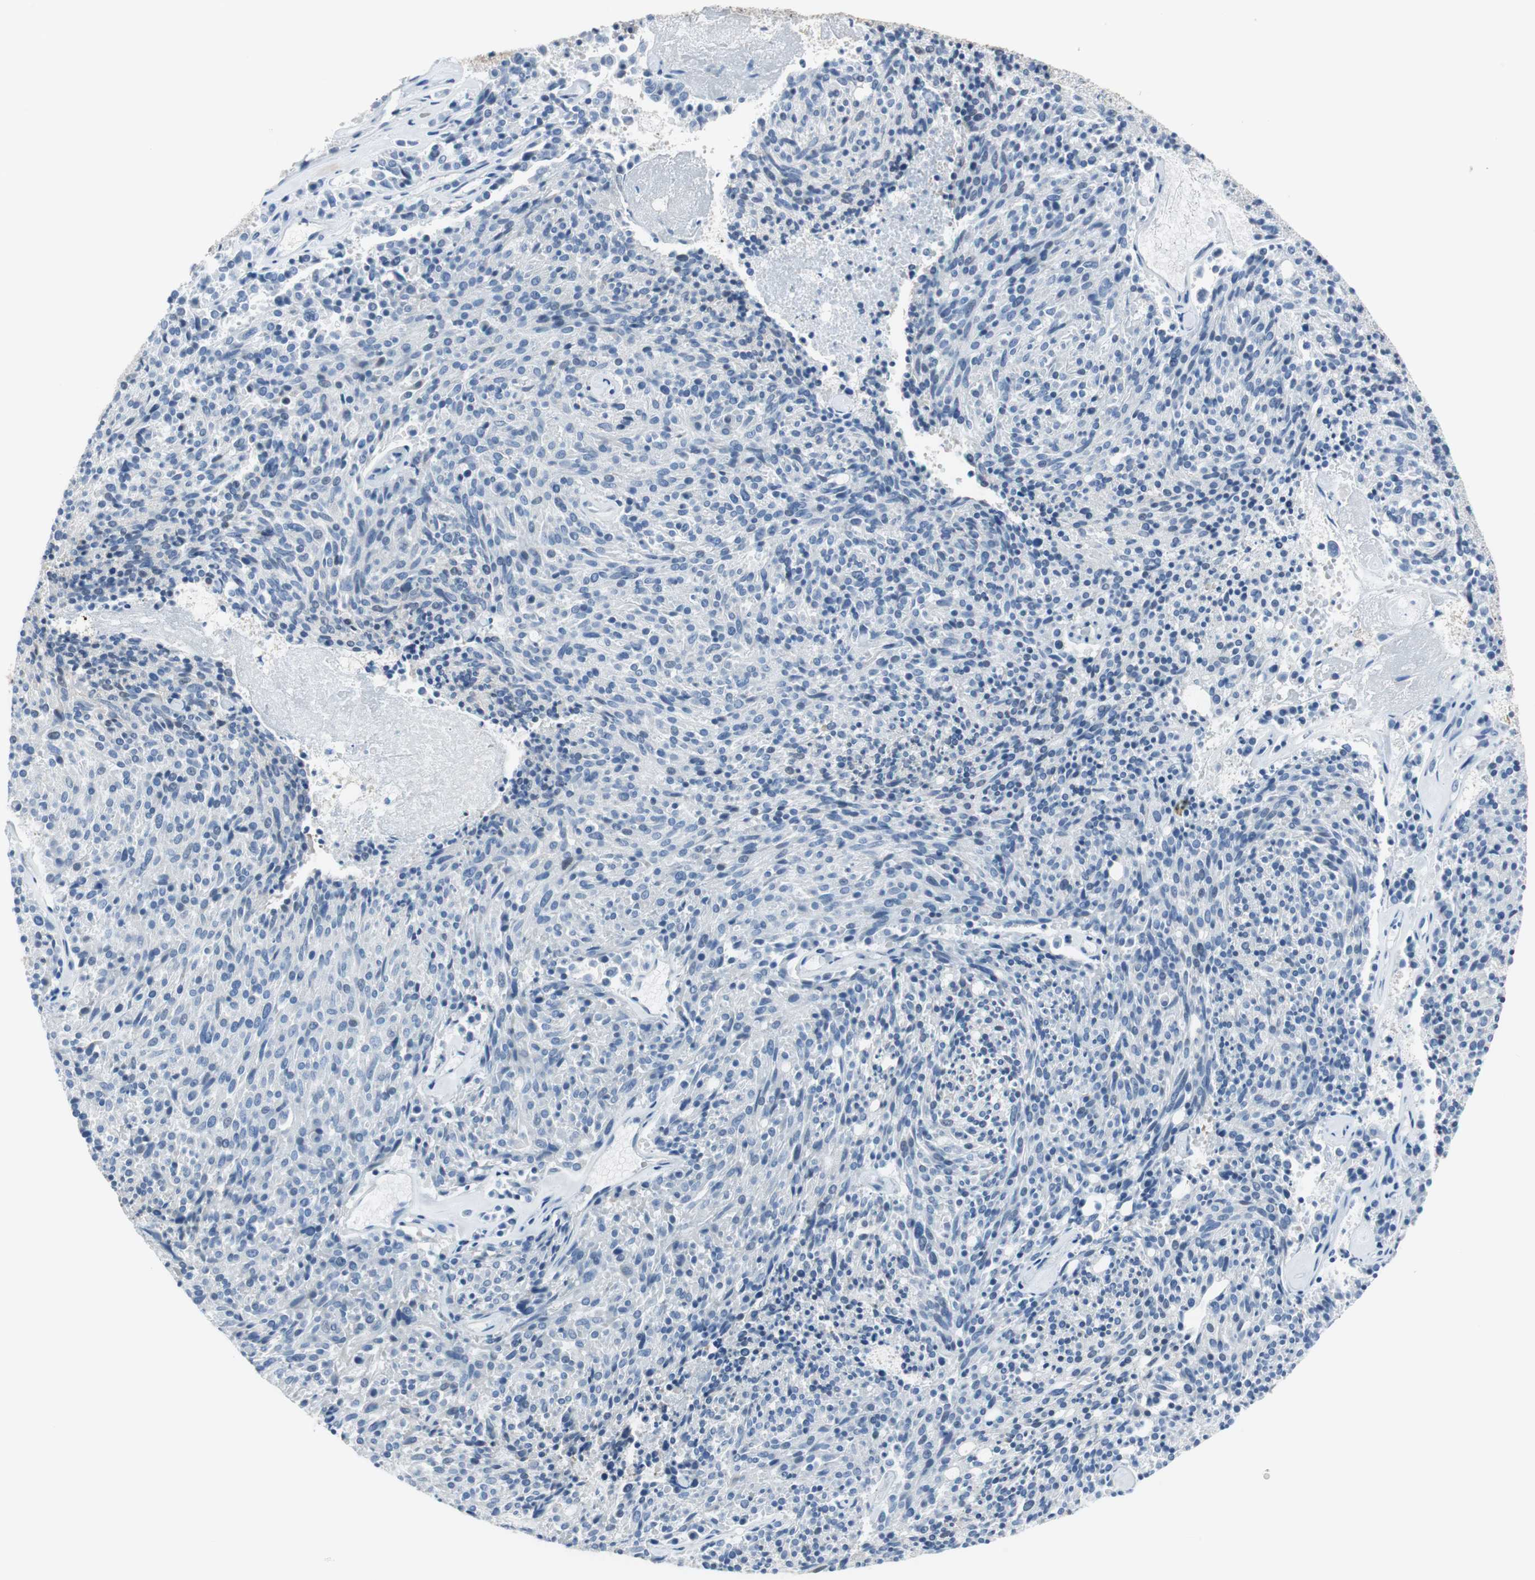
{"staining": {"intensity": "negative", "quantity": "none", "location": "none"}, "tissue": "carcinoid", "cell_type": "Tumor cells", "image_type": "cancer", "snomed": [{"axis": "morphology", "description": "Carcinoid, malignant, NOS"}, {"axis": "topography", "description": "Pancreas"}], "caption": "Immunohistochemistry (IHC) image of human carcinoid stained for a protein (brown), which shows no expression in tumor cells.", "gene": "FBP1", "patient": {"sex": "female", "age": 54}}